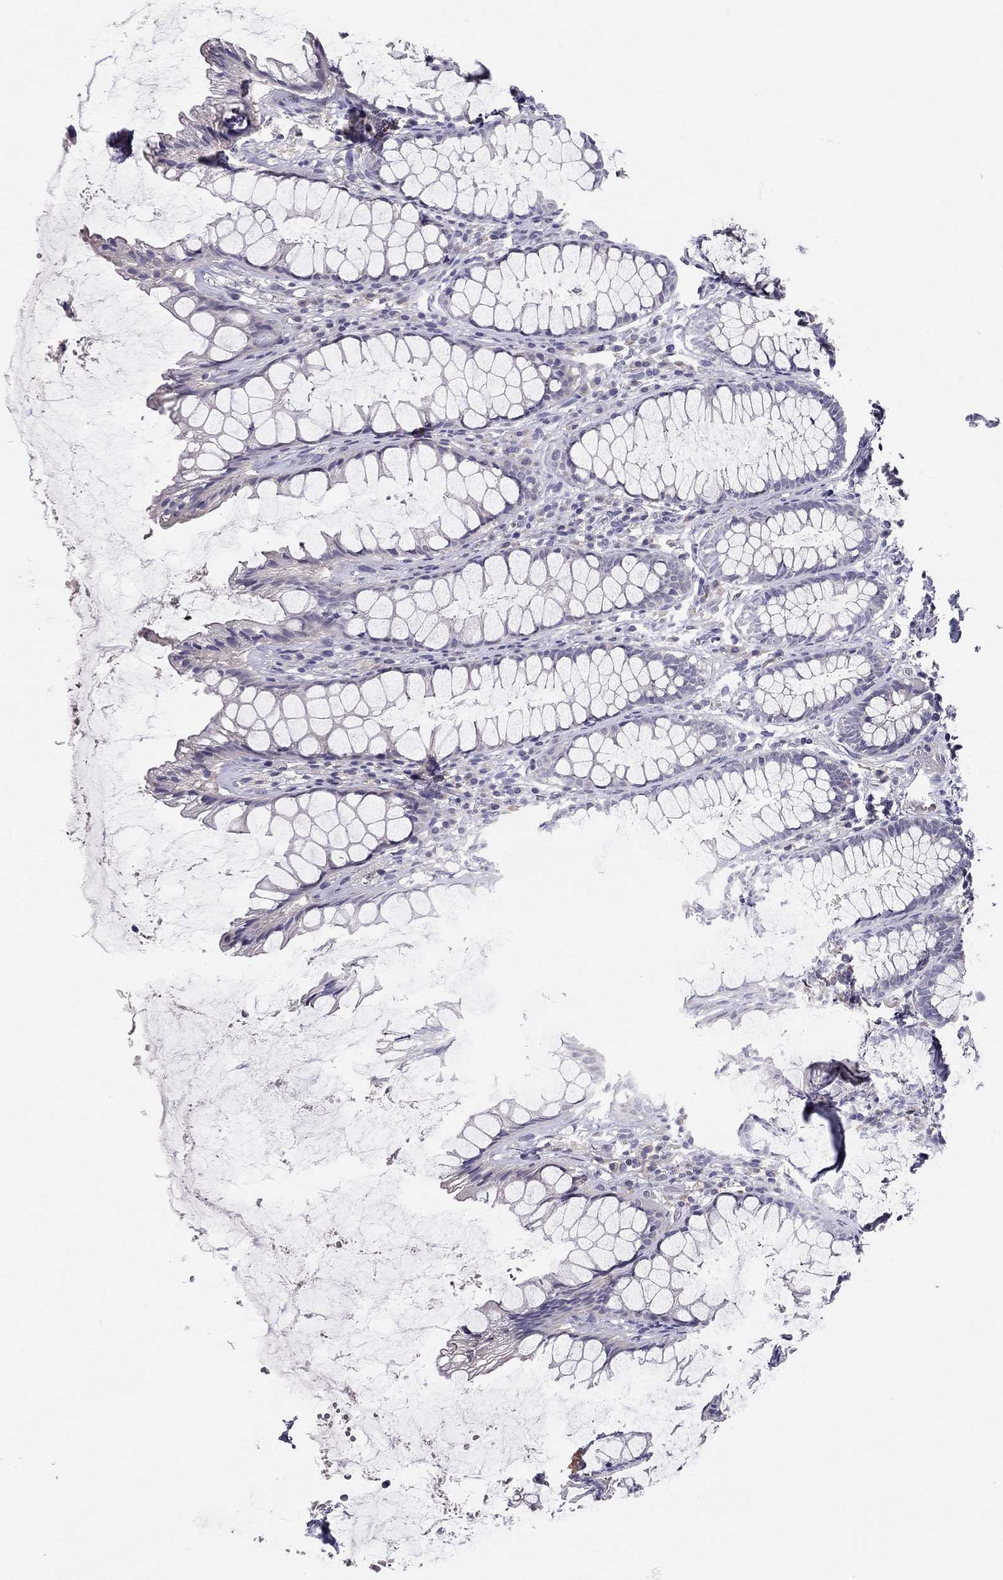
{"staining": {"intensity": "negative", "quantity": "none", "location": "none"}, "tissue": "rectum", "cell_type": "Glandular cells", "image_type": "normal", "snomed": [{"axis": "morphology", "description": "Normal tissue, NOS"}, {"axis": "topography", "description": "Rectum"}], "caption": "Glandular cells are negative for protein expression in unremarkable human rectum. (DAB (3,3'-diaminobenzidine) immunohistochemistry visualized using brightfield microscopy, high magnification).", "gene": "SCARB1", "patient": {"sex": "male", "age": 72}}